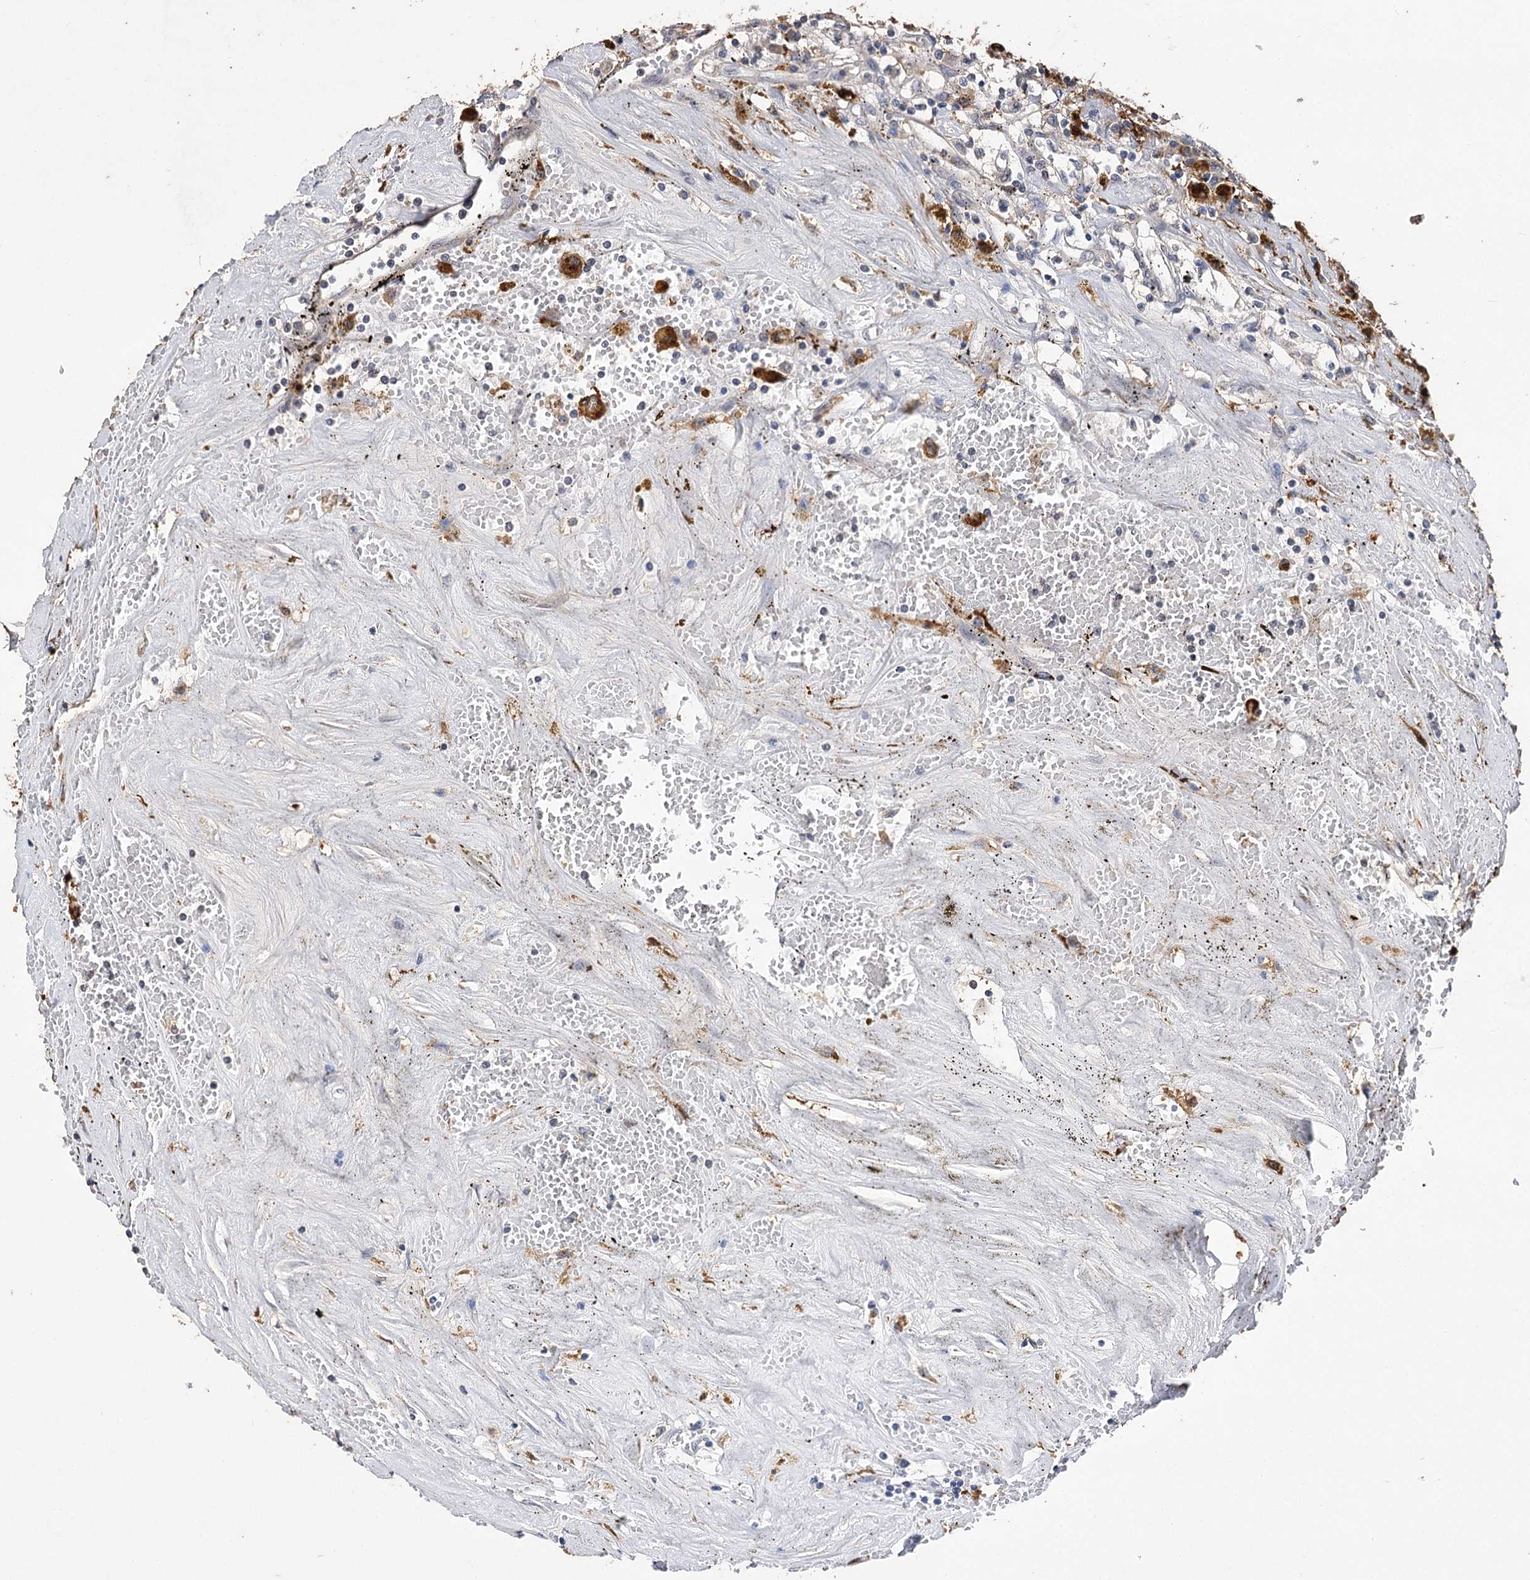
{"staining": {"intensity": "negative", "quantity": "none", "location": "none"}, "tissue": "renal cancer", "cell_type": "Tumor cells", "image_type": "cancer", "snomed": [{"axis": "morphology", "description": "Adenocarcinoma, NOS"}, {"axis": "topography", "description": "Kidney"}], "caption": "There is no significant positivity in tumor cells of renal cancer.", "gene": "RASSF3", "patient": {"sex": "male", "age": 56}}